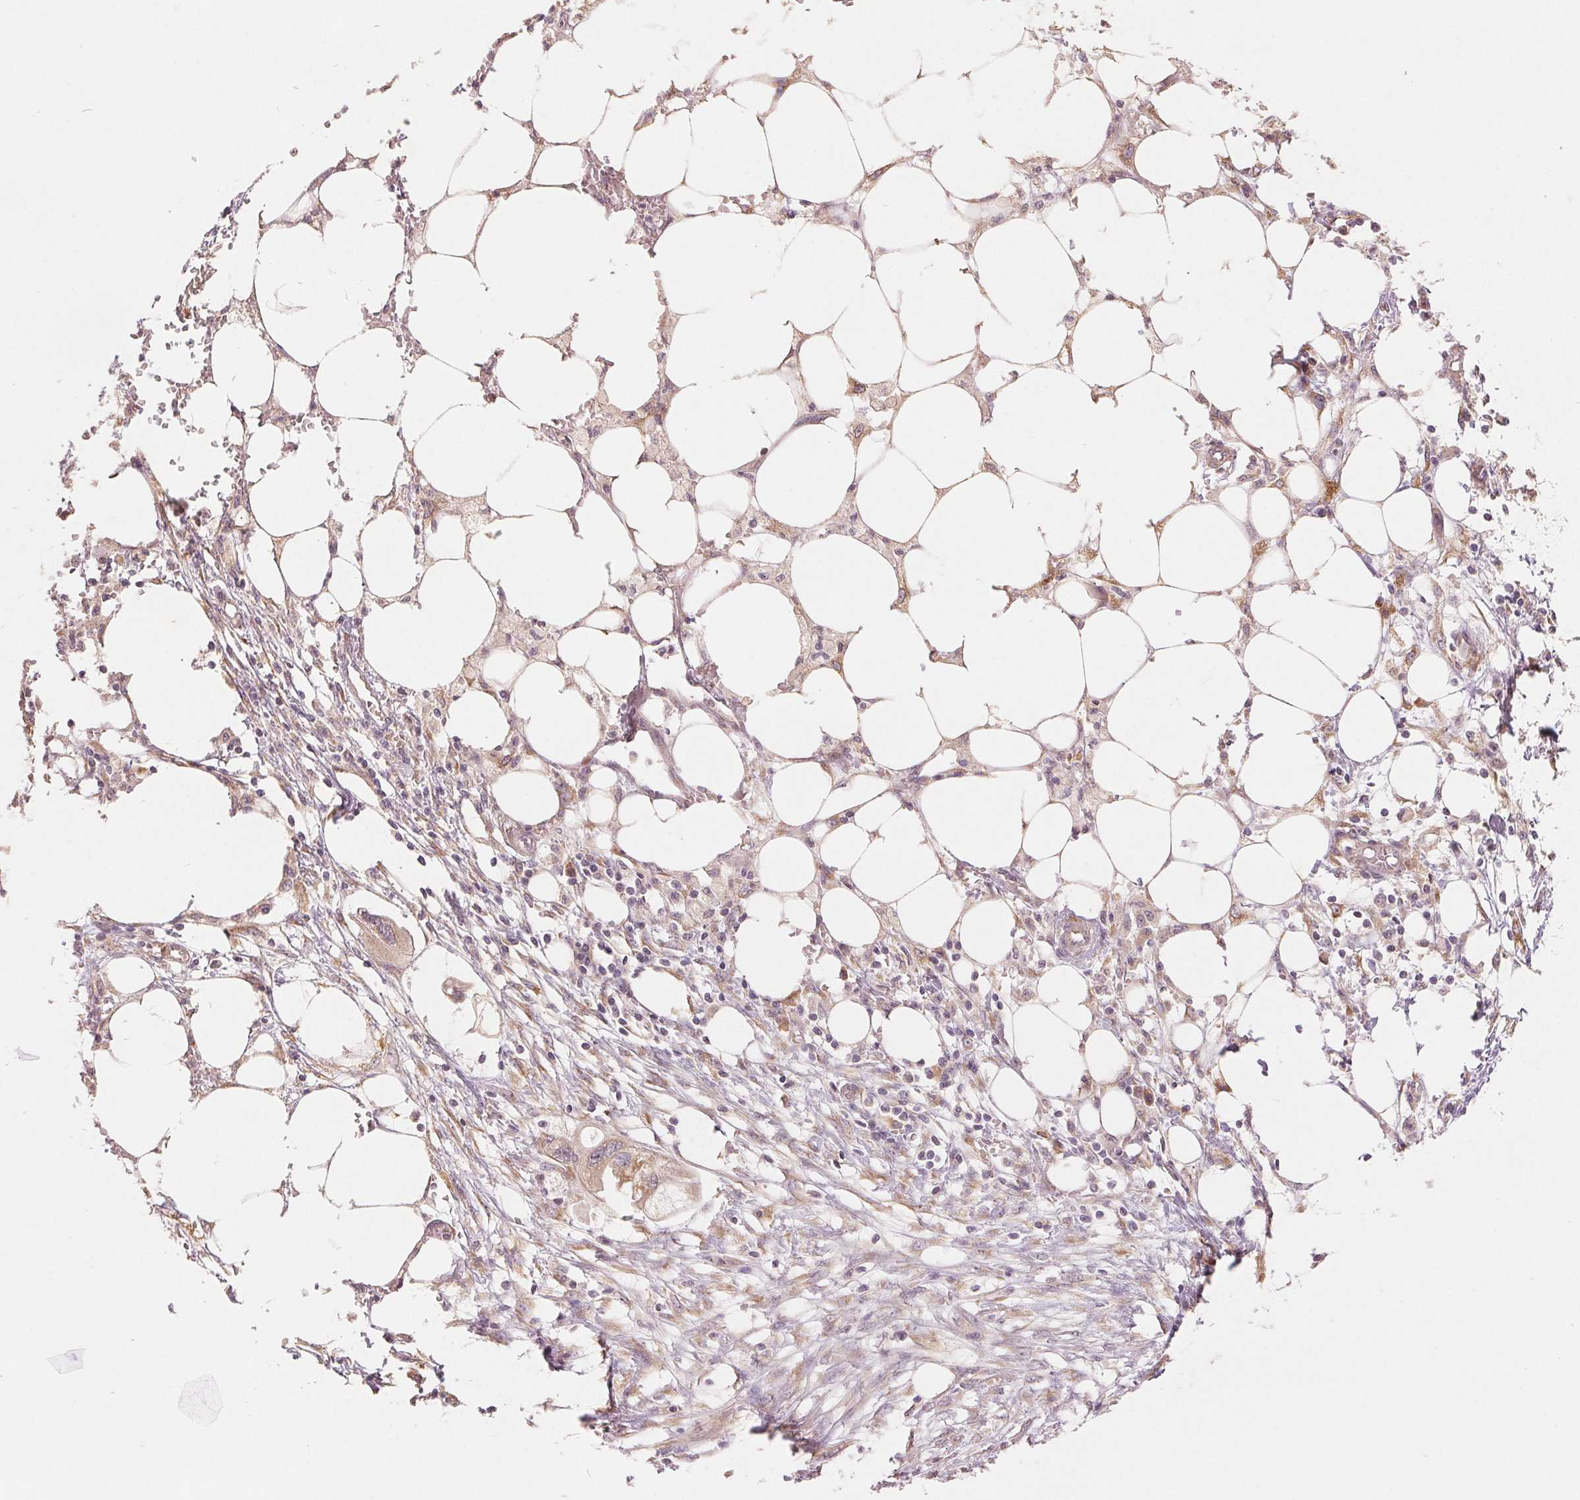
{"staining": {"intensity": "weak", "quantity": ">75%", "location": "cytoplasmic/membranous"}, "tissue": "endometrial cancer", "cell_type": "Tumor cells", "image_type": "cancer", "snomed": [{"axis": "morphology", "description": "Adenocarcinoma, NOS"}, {"axis": "morphology", "description": "Adenocarcinoma, metastatic, NOS"}, {"axis": "topography", "description": "Adipose tissue"}, {"axis": "topography", "description": "Endometrium"}], "caption": "DAB (3,3'-diaminobenzidine) immunohistochemical staining of human metastatic adenocarcinoma (endometrial) exhibits weak cytoplasmic/membranous protein positivity in about >75% of tumor cells.", "gene": "SLC20A1", "patient": {"sex": "female", "age": 67}}